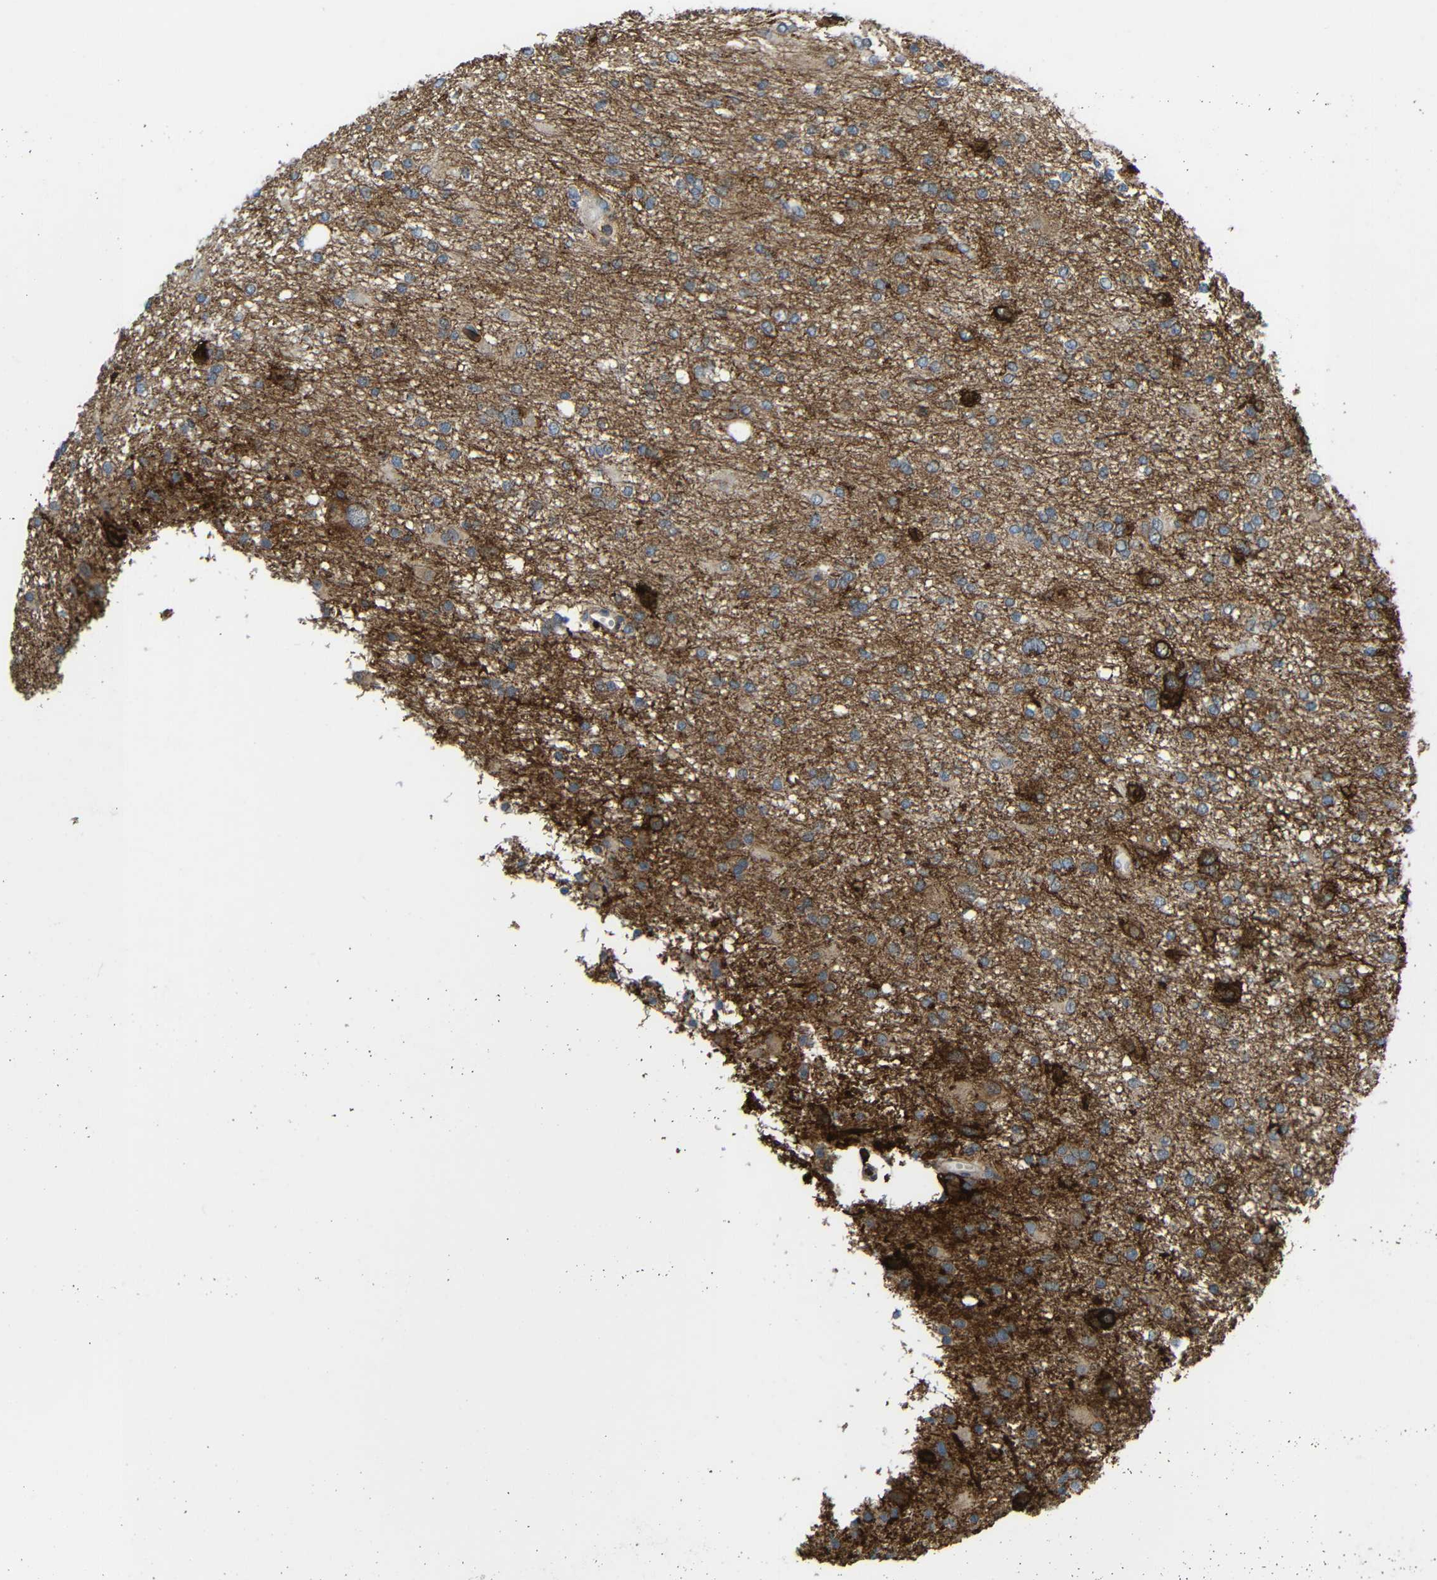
{"staining": {"intensity": "moderate", "quantity": ">75%", "location": "cytoplasmic/membranous"}, "tissue": "glioma", "cell_type": "Tumor cells", "image_type": "cancer", "snomed": [{"axis": "morphology", "description": "Glioma, malignant, High grade"}, {"axis": "topography", "description": "Brain"}], "caption": "Moderate cytoplasmic/membranous protein staining is present in approximately >75% of tumor cells in glioma.", "gene": "C1GALT1", "patient": {"sex": "female", "age": 59}}